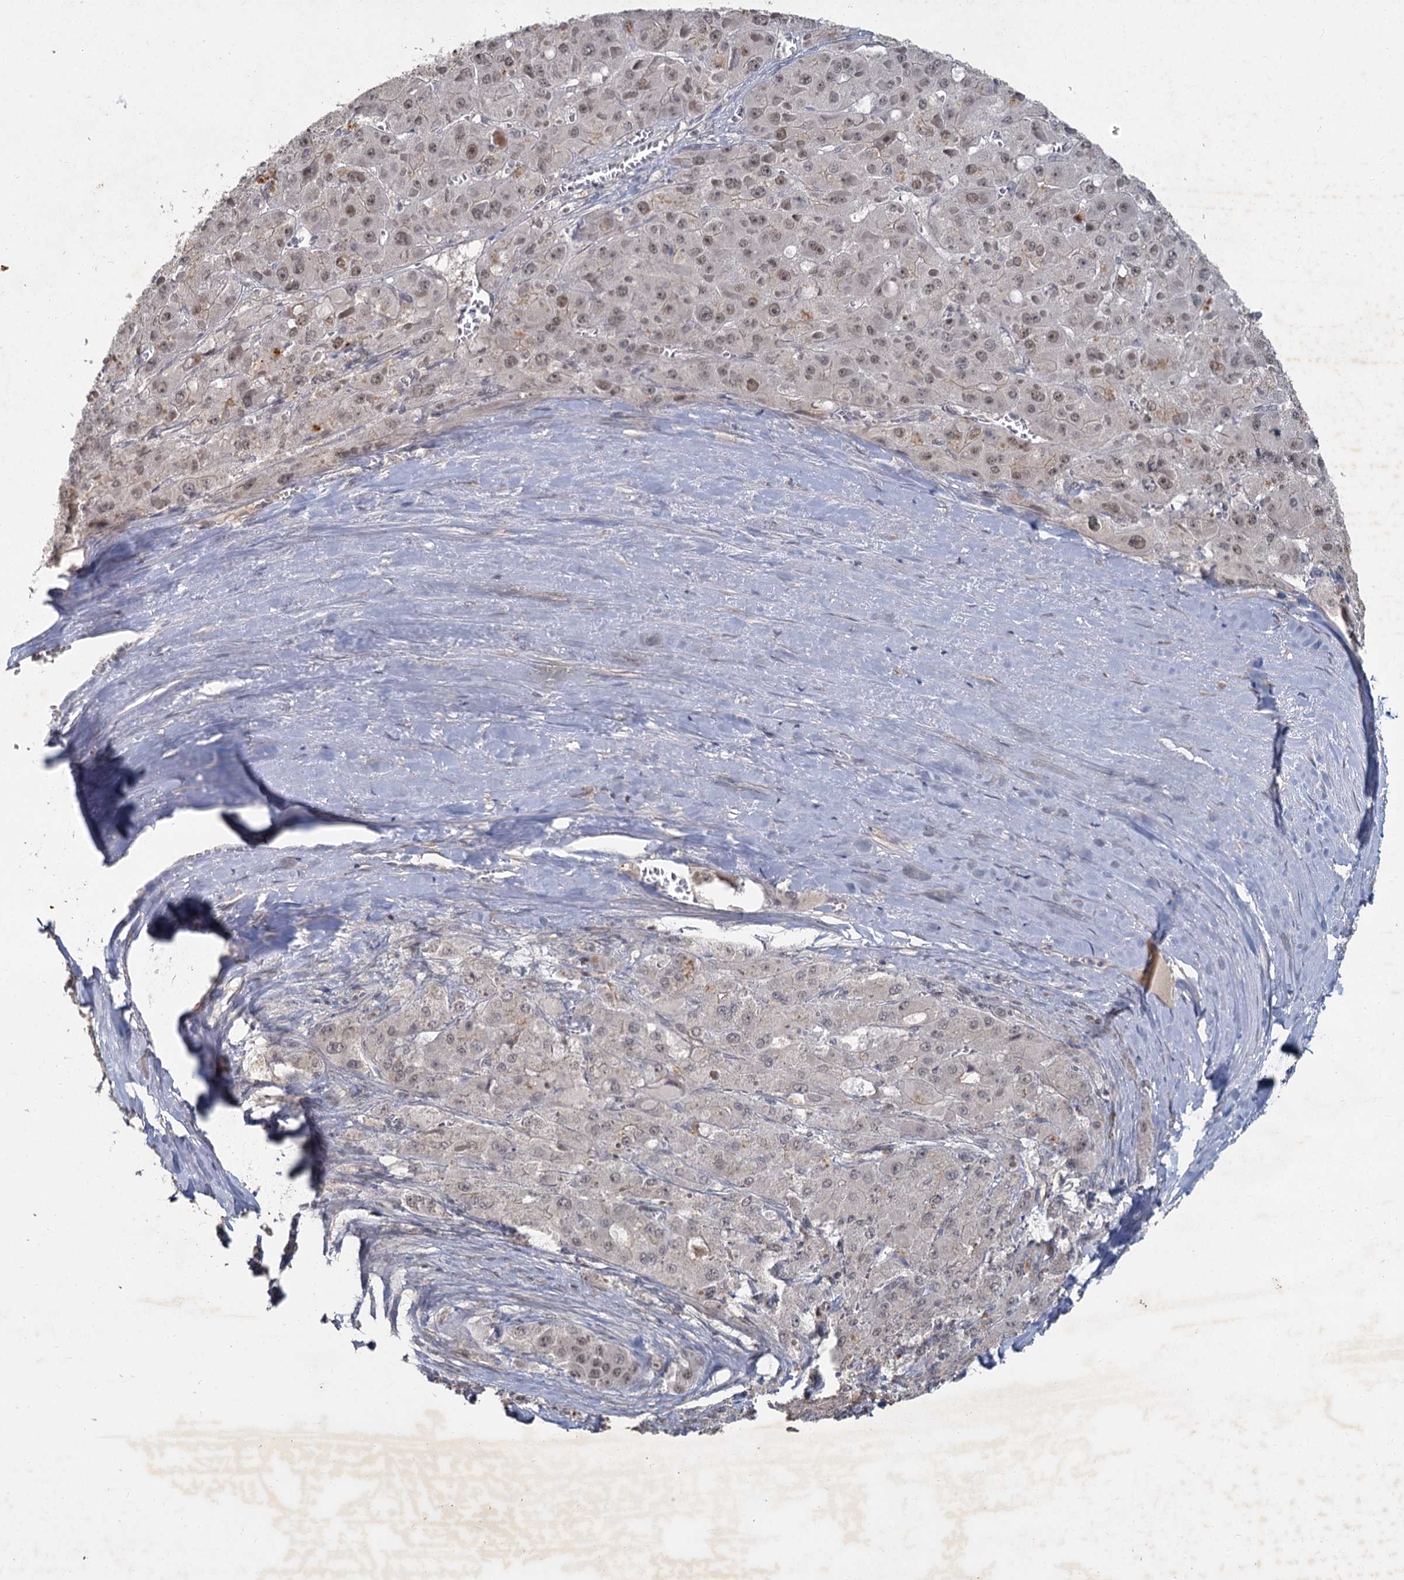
{"staining": {"intensity": "weak", "quantity": "25%-75%", "location": "nuclear"}, "tissue": "liver cancer", "cell_type": "Tumor cells", "image_type": "cancer", "snomed": [{"axis": "morphology", "description": "Carcinoma, Hepatocellular, NOS"}, {"axis": "topography", "description": "Liver"}], "caption": "An immunohistochemistry image of tumor tissue is shown. Protein staining in brown labels weak nuclear positivity in hepatocellular carcinoma (liver) within tumor cells.", "gene": "MUCL1", "patient": {"sex": "female", "age": 73}}